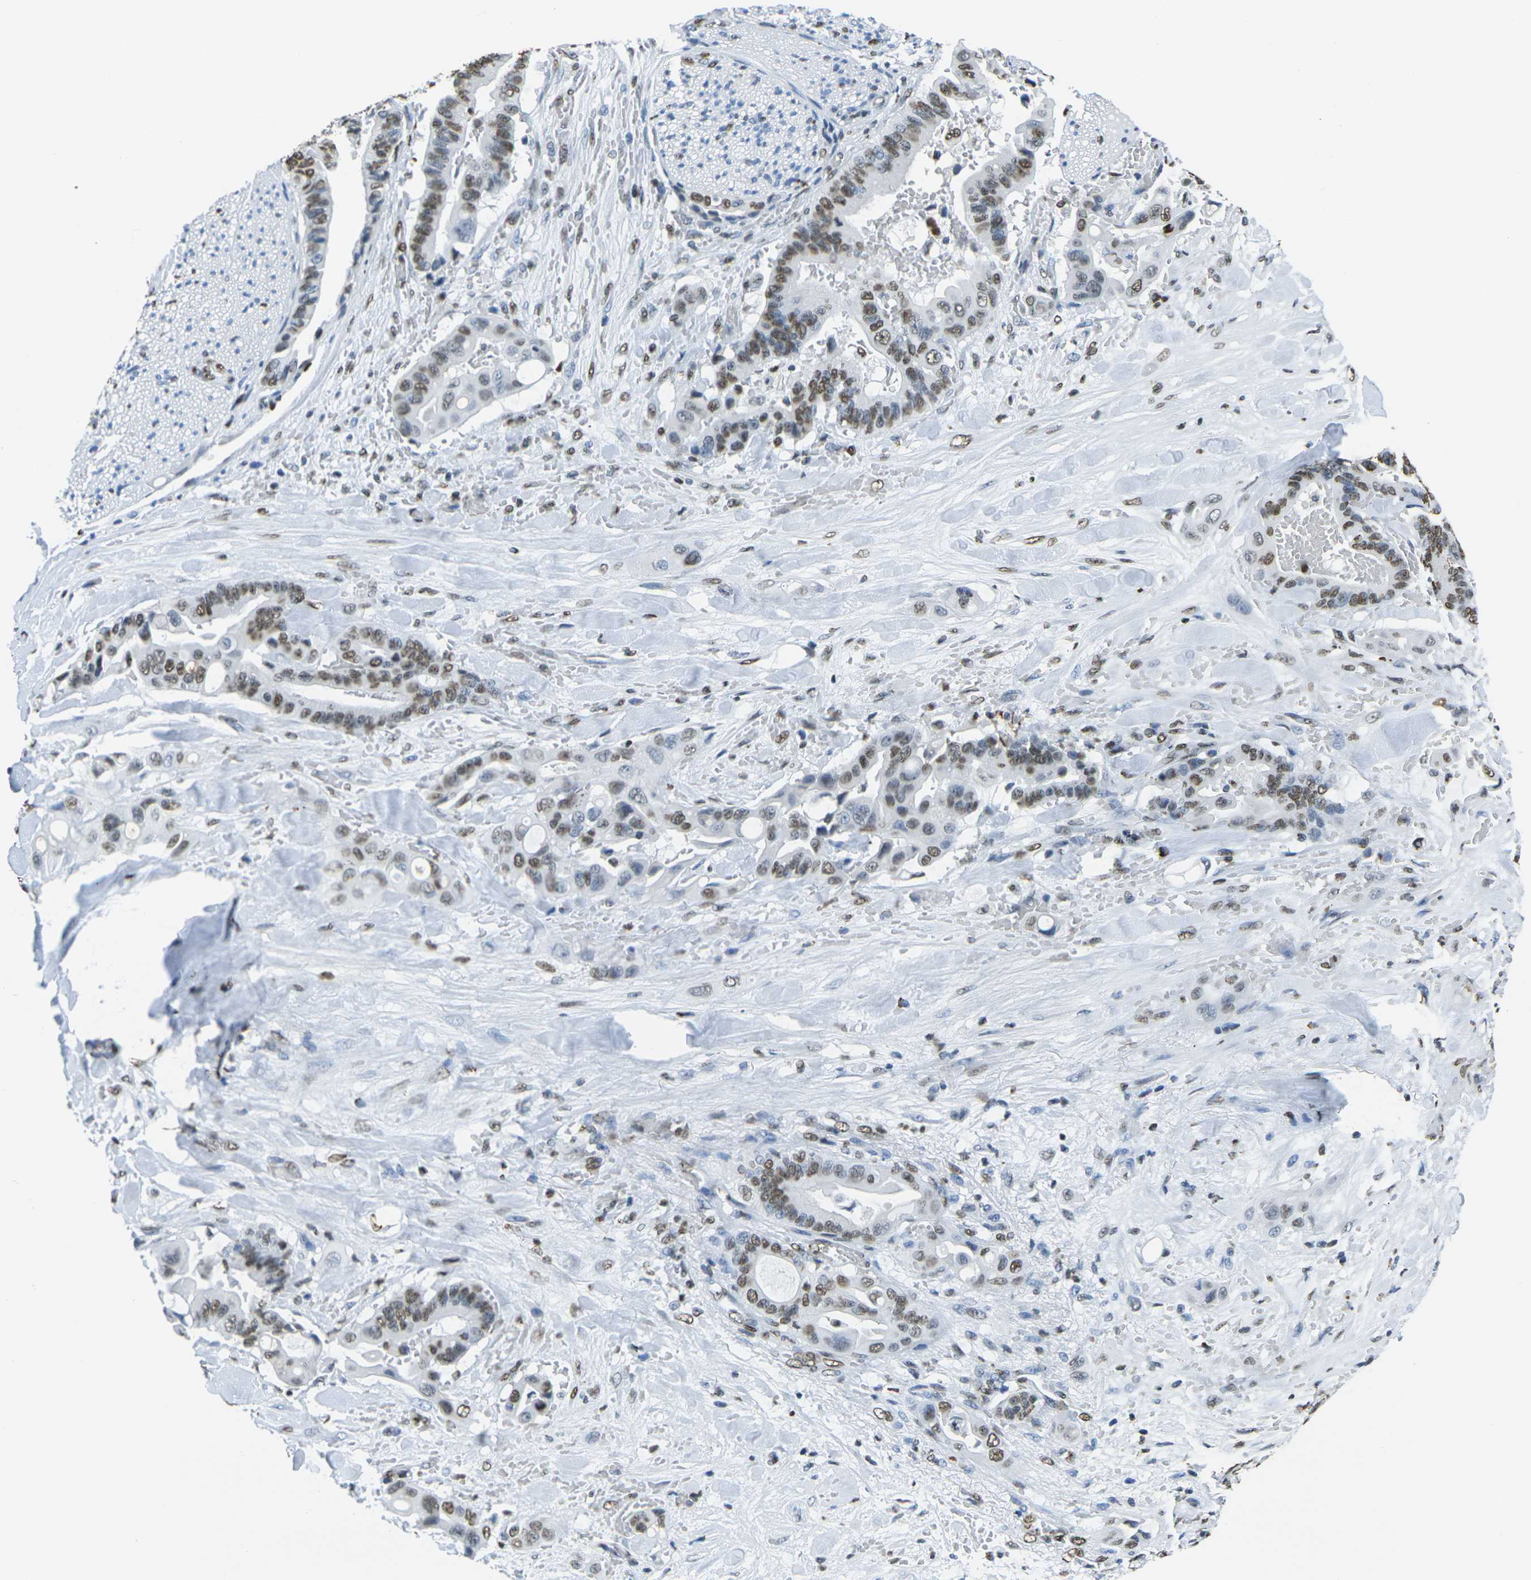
{"staining": {"intensity": "moderate", "quantity": "25%-75%", "location": "nuclear"}, "tissue": "liver cancer", "cell_type": "Tumor cells", "image_type": "cancer", "snomed": [{"axis": "morphology", "description": "Cholangiocarcinoma"}, {"axis": "topography", "description": "Liver"}], "caption": "Human liver cancer stained with a brown dye demonstrates moderate nuclear positive expression in about 25%-75% of tumor cells.", "gene": "DRAXIN", "patient": {"sex": "female", "age": 61}}